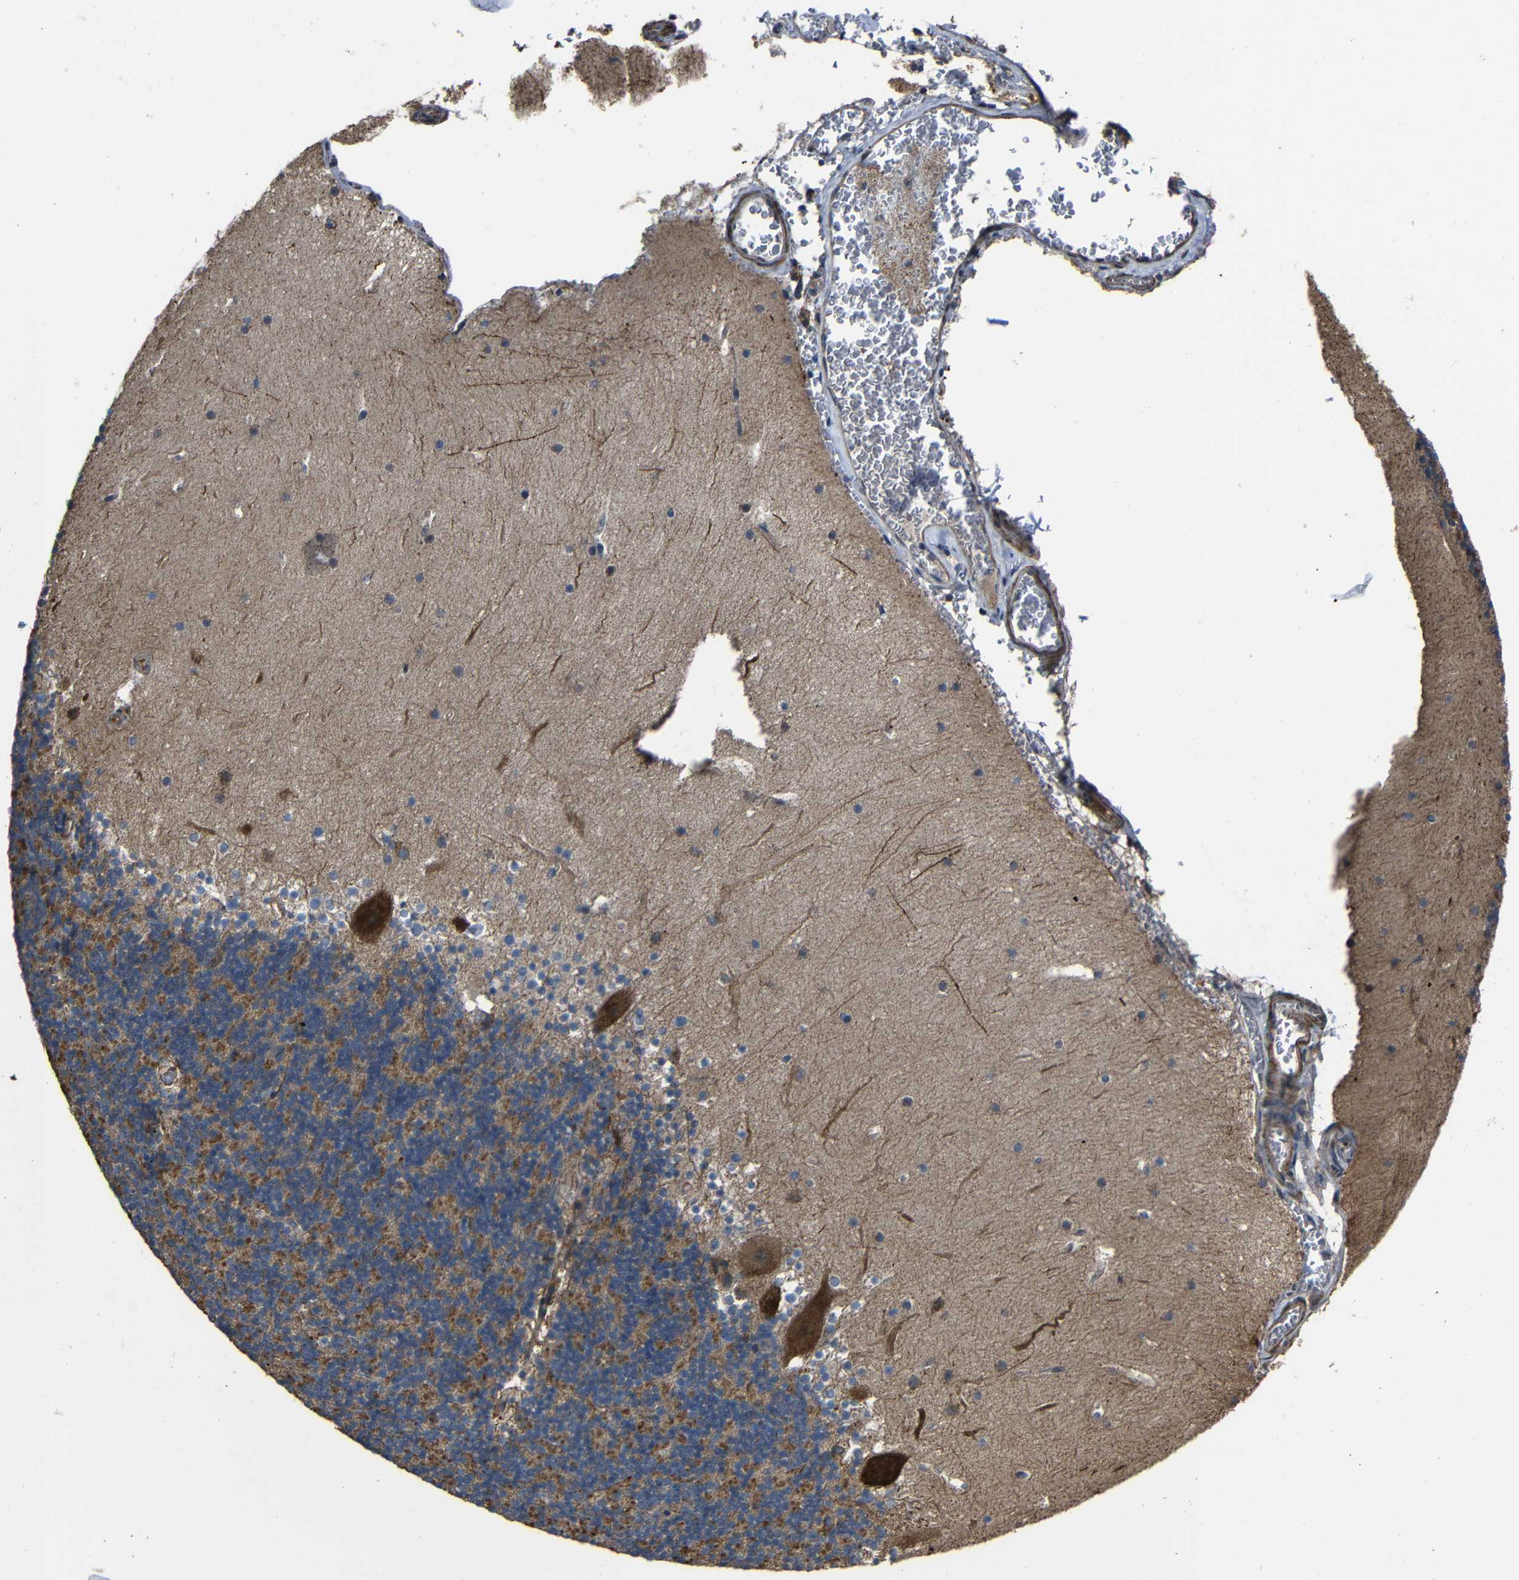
{"staining": {"intensity": "moderate", "quantity": "25%-75%", "location": "cytoplasmic/membranous"}, "tissue": "cerebellum", "cell_type": "Cells in granular layer", "image_type": "normal", "snomed": [{"axis": "morphology", "description": "Normal tissue, NOS"}, {"axis": "topography", "description": "Cerebellum"}], "caption": "High-magnification brightfield microscopy of benign cerebellum stained with DAB (3,3'-diaminobenzidine) (brown) and counterstained with hematoxylin (blue). cells in granular layer exhibit moderate cytoplasmic/membranous positivity is identified in approximately25%-75% of cells.", "gene": "SNN", "patient": {"sex": "male", "age": 45}}